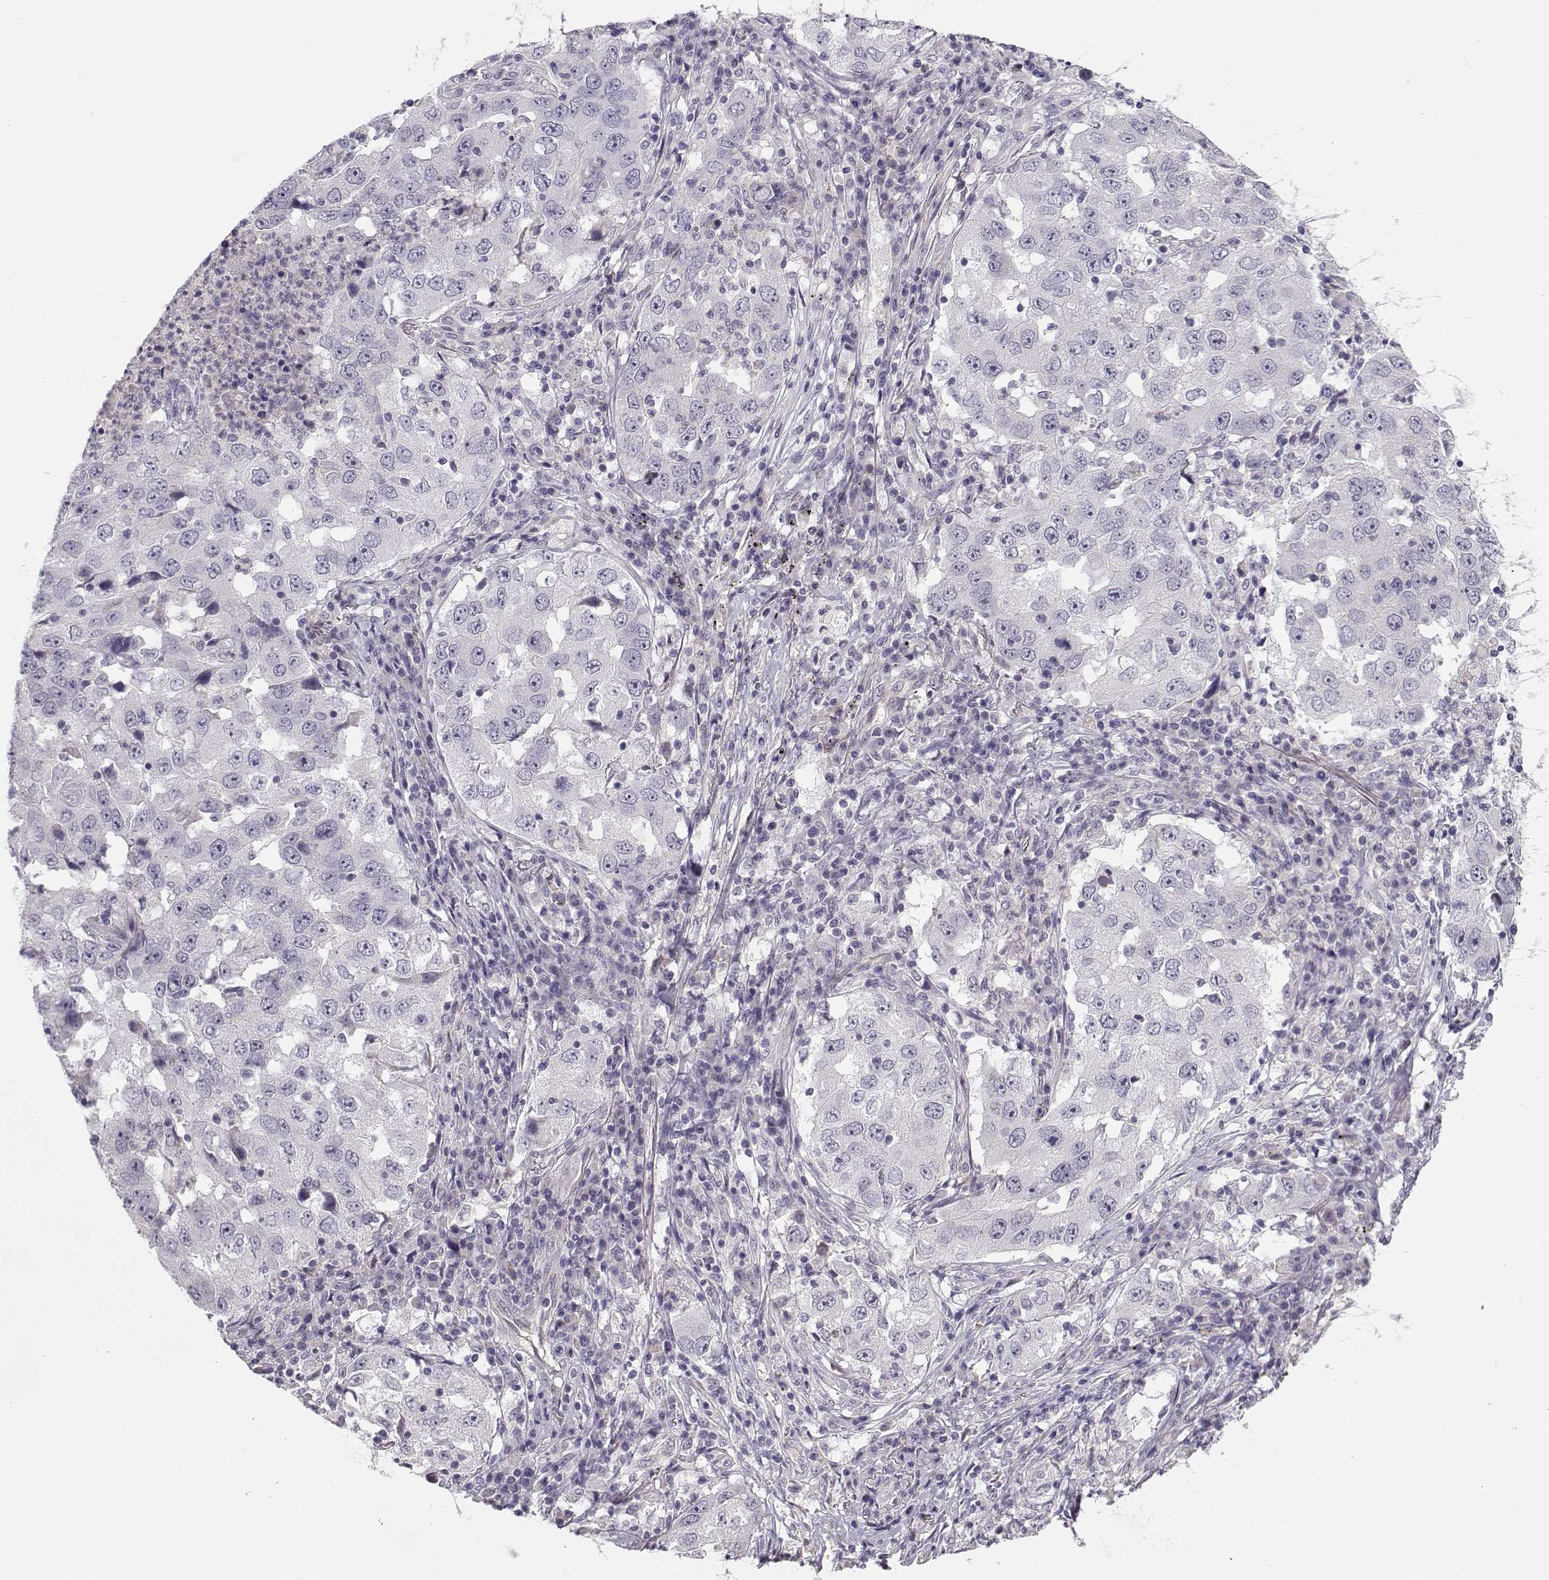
{"staining": {"intensity": "negative", "quantity": "none", "location": "none"}, "tissue": "lung cancer", "cell_type": "Tumor cells", "image_type": "cancer", "snomed": [{"axis": "morphology", "description": "Adenocarcinoma, NOS"}, {"axis": "topography", "description": "Lung"}], "caption": "Micrograph shows no significant protein positivity in tumor cells of adenocarcinoma (lung).", "gene": "TMEM145", "patient": {"sex": "male", "age": 73}}